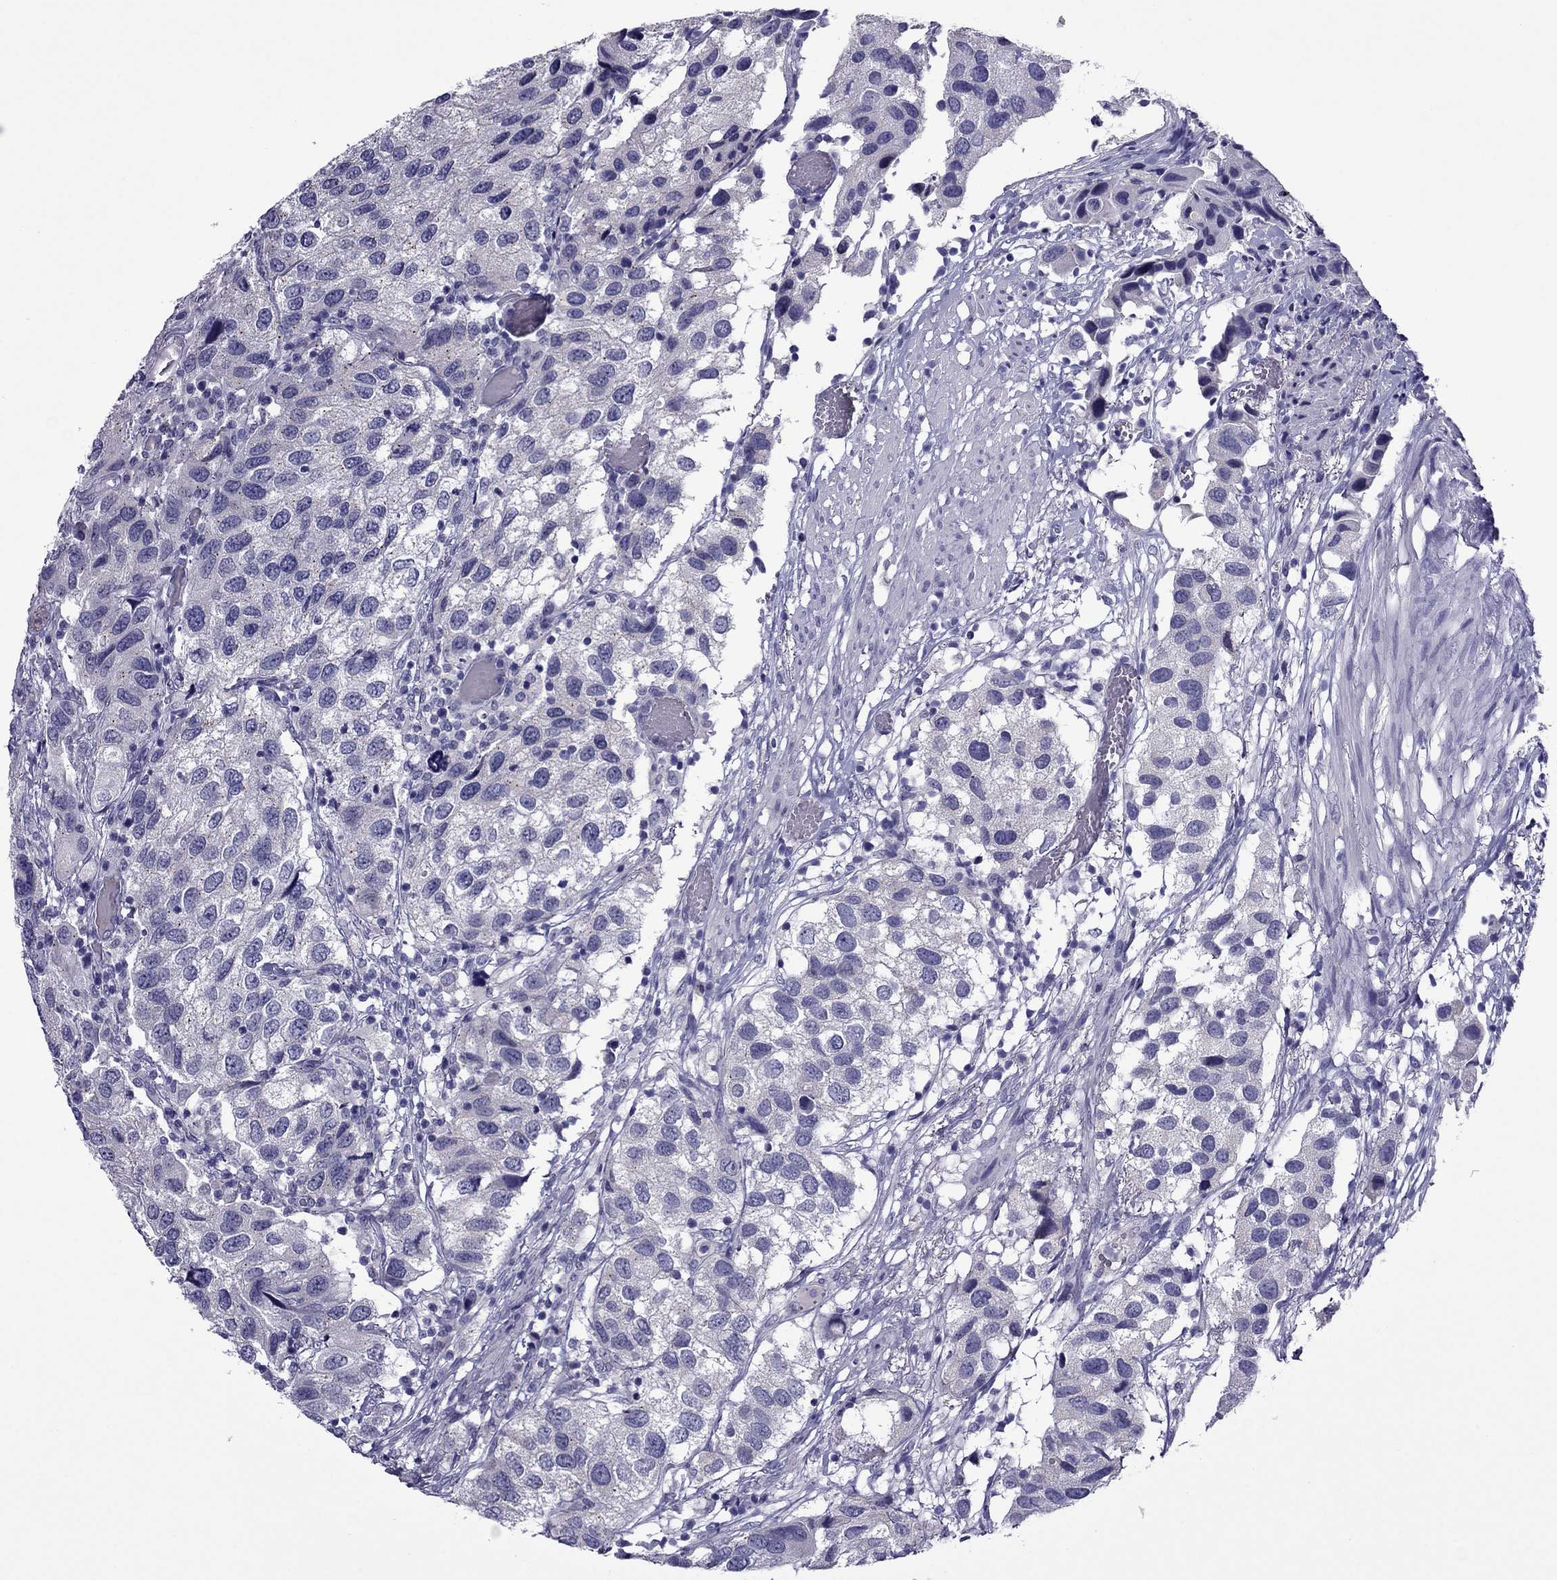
{"staining": {"intensity": "negative", "quantity": "none", "location": "none"}, "tissue": "urothelial cancer", "cell_type": "Tumor cells", "image_type": "cancer", "snomed": [{"axis": "morphology", "description": "Urothelial carcinoma, High grade"}, {"axis": "topography", "description": "Urinary bladder"}], "caption": "An immunohistochemistry (IHC) photomicrograph of urothelial carcinoma (high-grade) is shown. There is no staining in tumor cells of urothelial carcinoma (high-grade). (DAB immunohistochemistry with hematoxylin counter stain).", "gene": "MYBPH", "patient": {"sex": "male", "age": 79}}